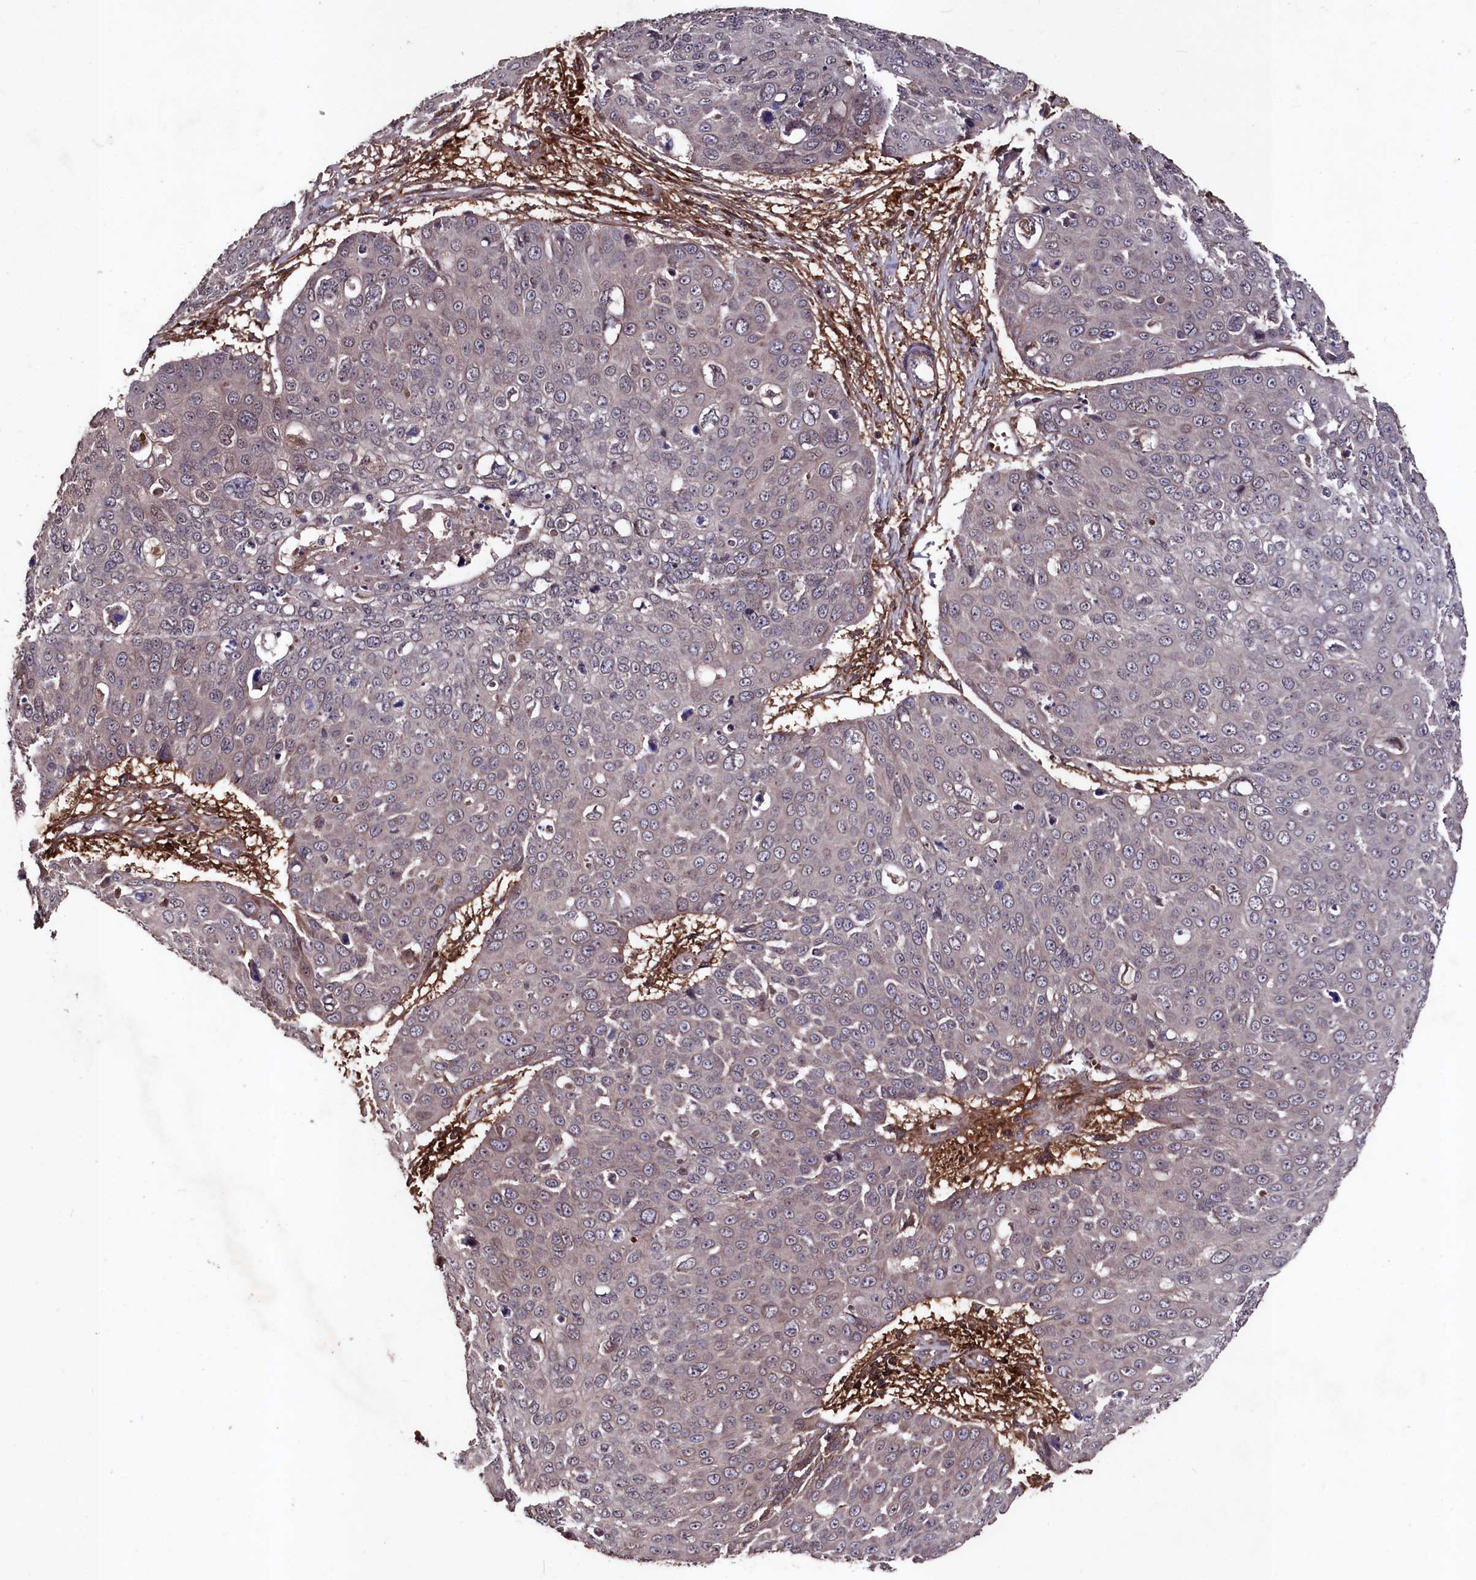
{"staining": {"intensity": "weak", "quantity": "<25%", "location": "cytoplasmic/membranous"}, "tissue": "skin cancer", "cell_type": "Tumor cells", "image_type": "cancer", "snomed": [{"axis": "morphology", "description": "Squamous cell carcinoma, NOS"}, {"axis": "topography", "description": "Skin"}], "caption": "Skin cancer (squamous cell carcinoma) was stained to show a protein in brown. There is no significant expression in tumor cells.", "gene": "MYO1H", "patient": {"sex": "male", "age": 71}}